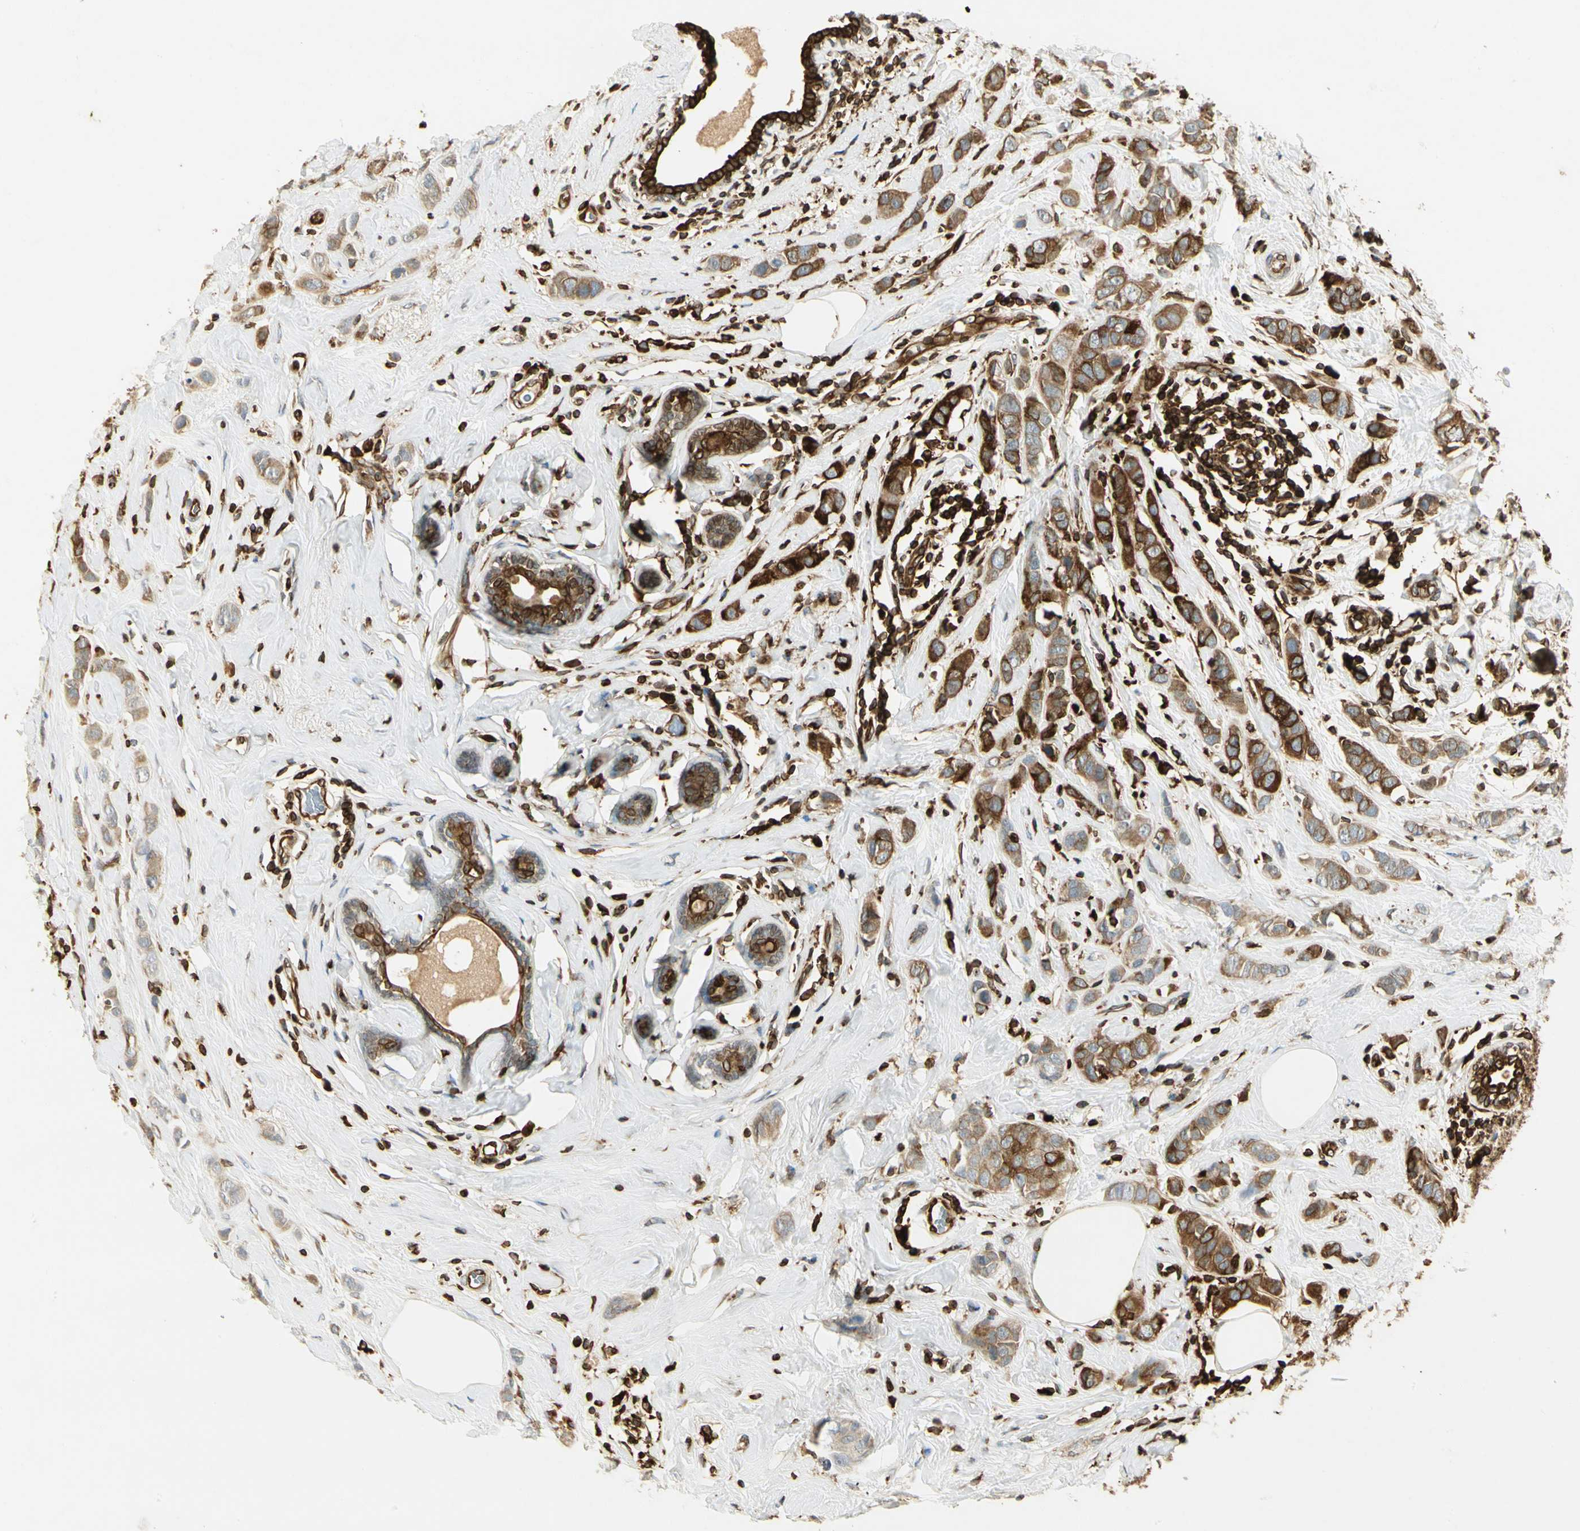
{"staining": {"intensity": "moderate", "quantity": ">75%", "location": "cytoplasmic/membranous"}, "tissue": "breast cancer", "cell_type": "Tumor cells", "image_type": "cancer", "snomed": [{"axis": "morphology", "description": "Normal tissue, NOS"}, {"axis": "morphology", "description": "Duct carcinoma"}, {"axis": "topography", "description": "Breast"}], "caption": "DAB (3,3'-diaminobenzidine) immunohistochemical staining of infiltrating ductal carcinoma (breast) exhibits moderate cytoplasmic/membranous protein expression in about >75% of tumor cells. The protein of interest is shown in brown color, while the nuclei are stained blue.", "gene": "TAPBP", "patient": {"sex": "female", "age": 50}}